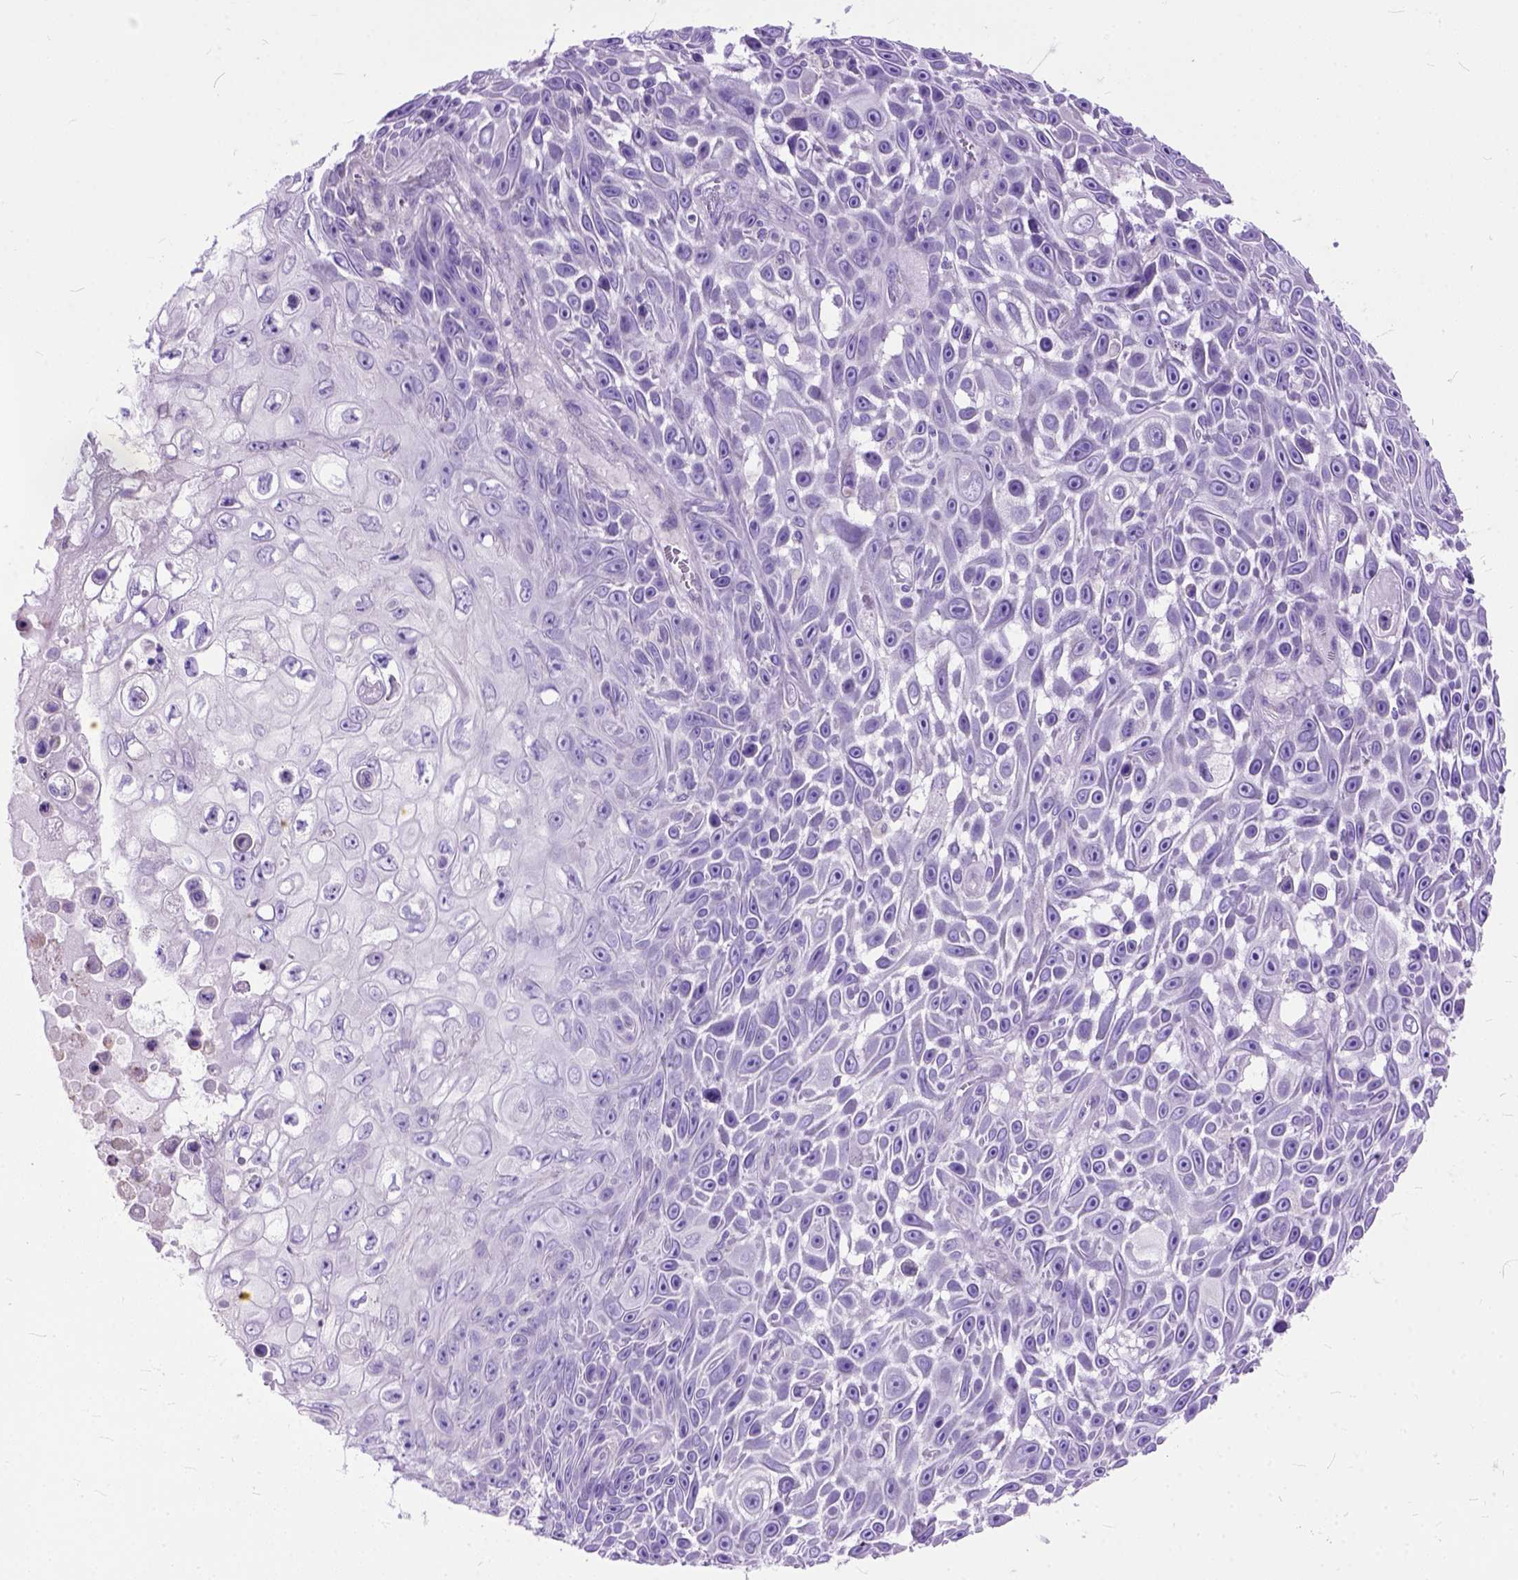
{"staining": {"intensity": "negative", "quantity": "none", "location": "none"}, "tissue": "skin cancer", "cell_type": "Tumor cells", "image_type": "cancer", "snomed": [{"axis": "morphology", "description": "Squamous cell carcinoma, NOS"}, {"axis": "topography", "description": "Skin"}], "caption": "The immunohistochemistry micrograph has no significant expression in tumor cells of skin cancer (squamous cell carcinoma) tissue.", "gene": "ODAD3", "patient": {"sex": "male", "age": 82}}